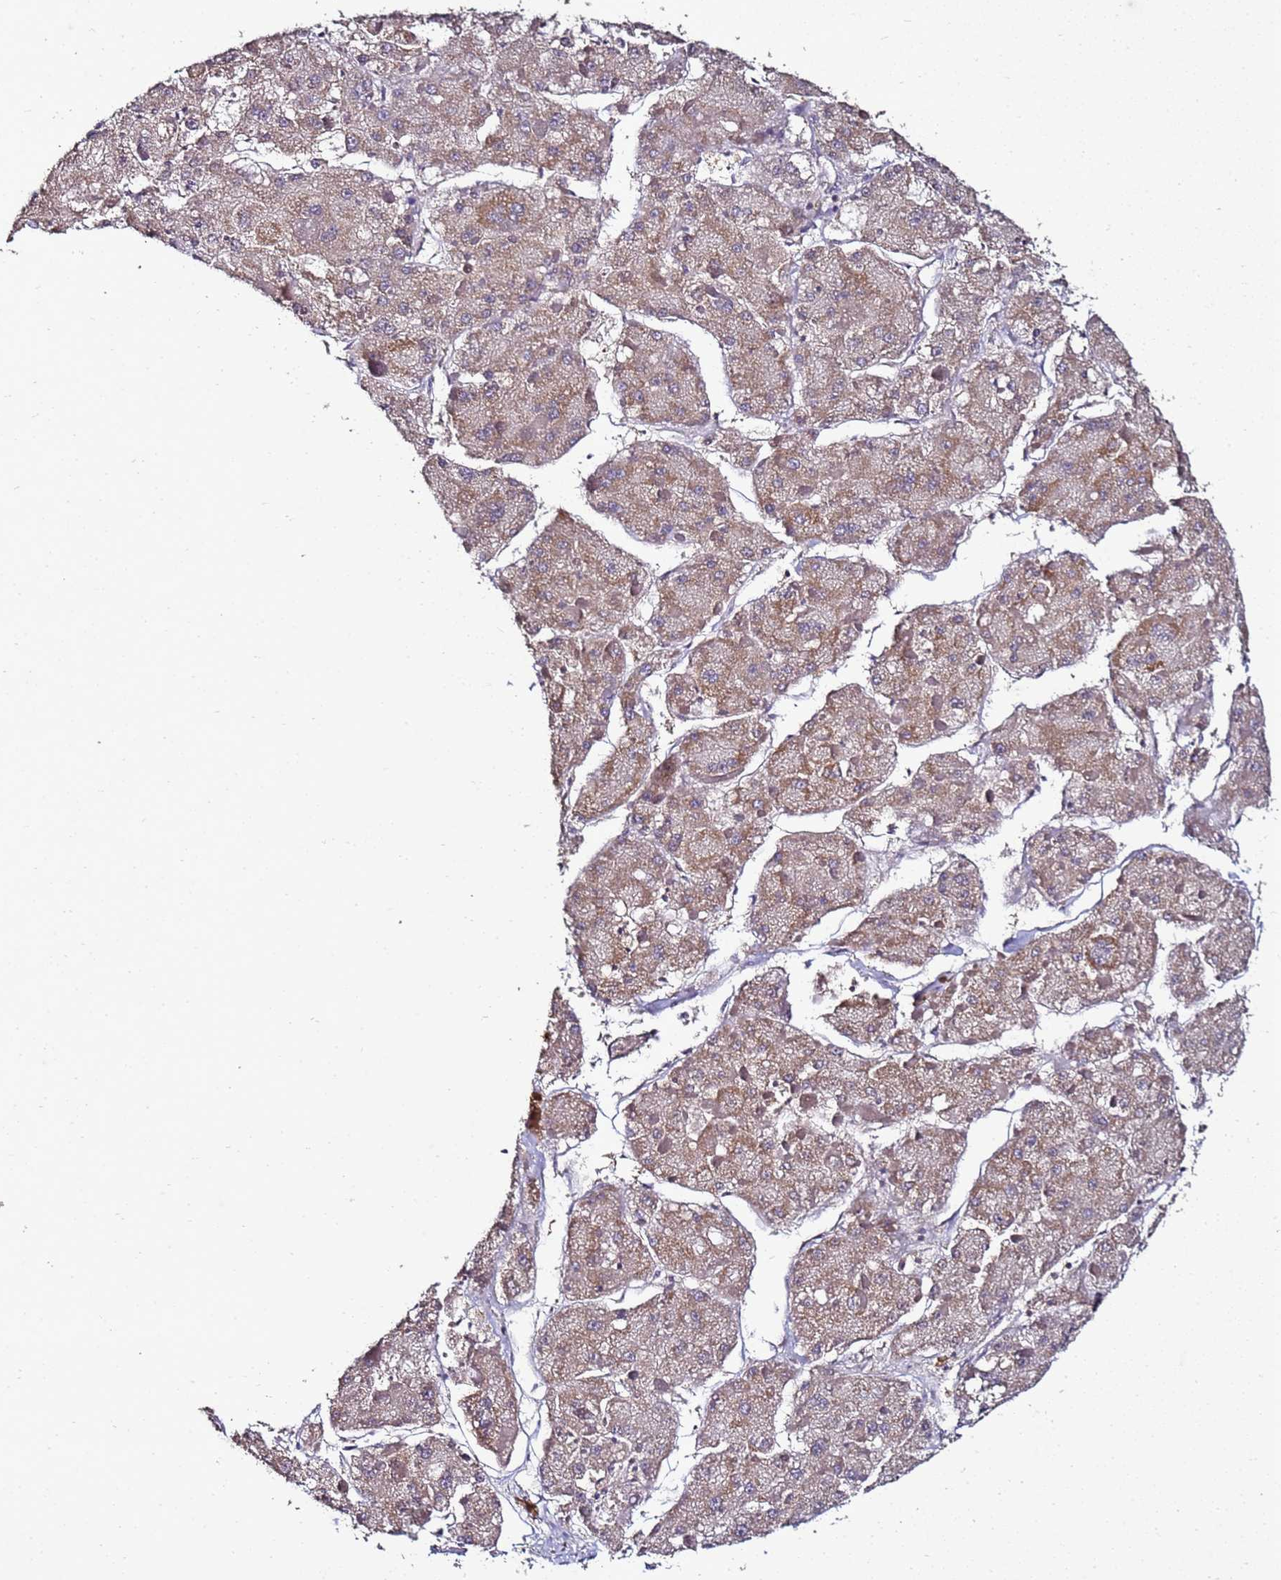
{"staining": {"intensity": "weak", "quantity": ">75%", "location": "cytoplasmic/membranous"}, "tissue": "liver cancer", "cell_type": "Tumor cells", "image_type": "cancer", "snomed": [{"axis": "morphology", "description": "Carcinoma, Hepatocellular, NOS"}, {"axis": "topography", "description": "Liver"}], "caption": "Liver cancer stained with DAB (3,3'-diaminobenzidine) immunohistochemistry displays low levels of weak cytoplasmic/membranous staining in approximately >75% of tumor cells.", "gene": "ANKRD17", "patient": {"sex": "female", "age": 73}}